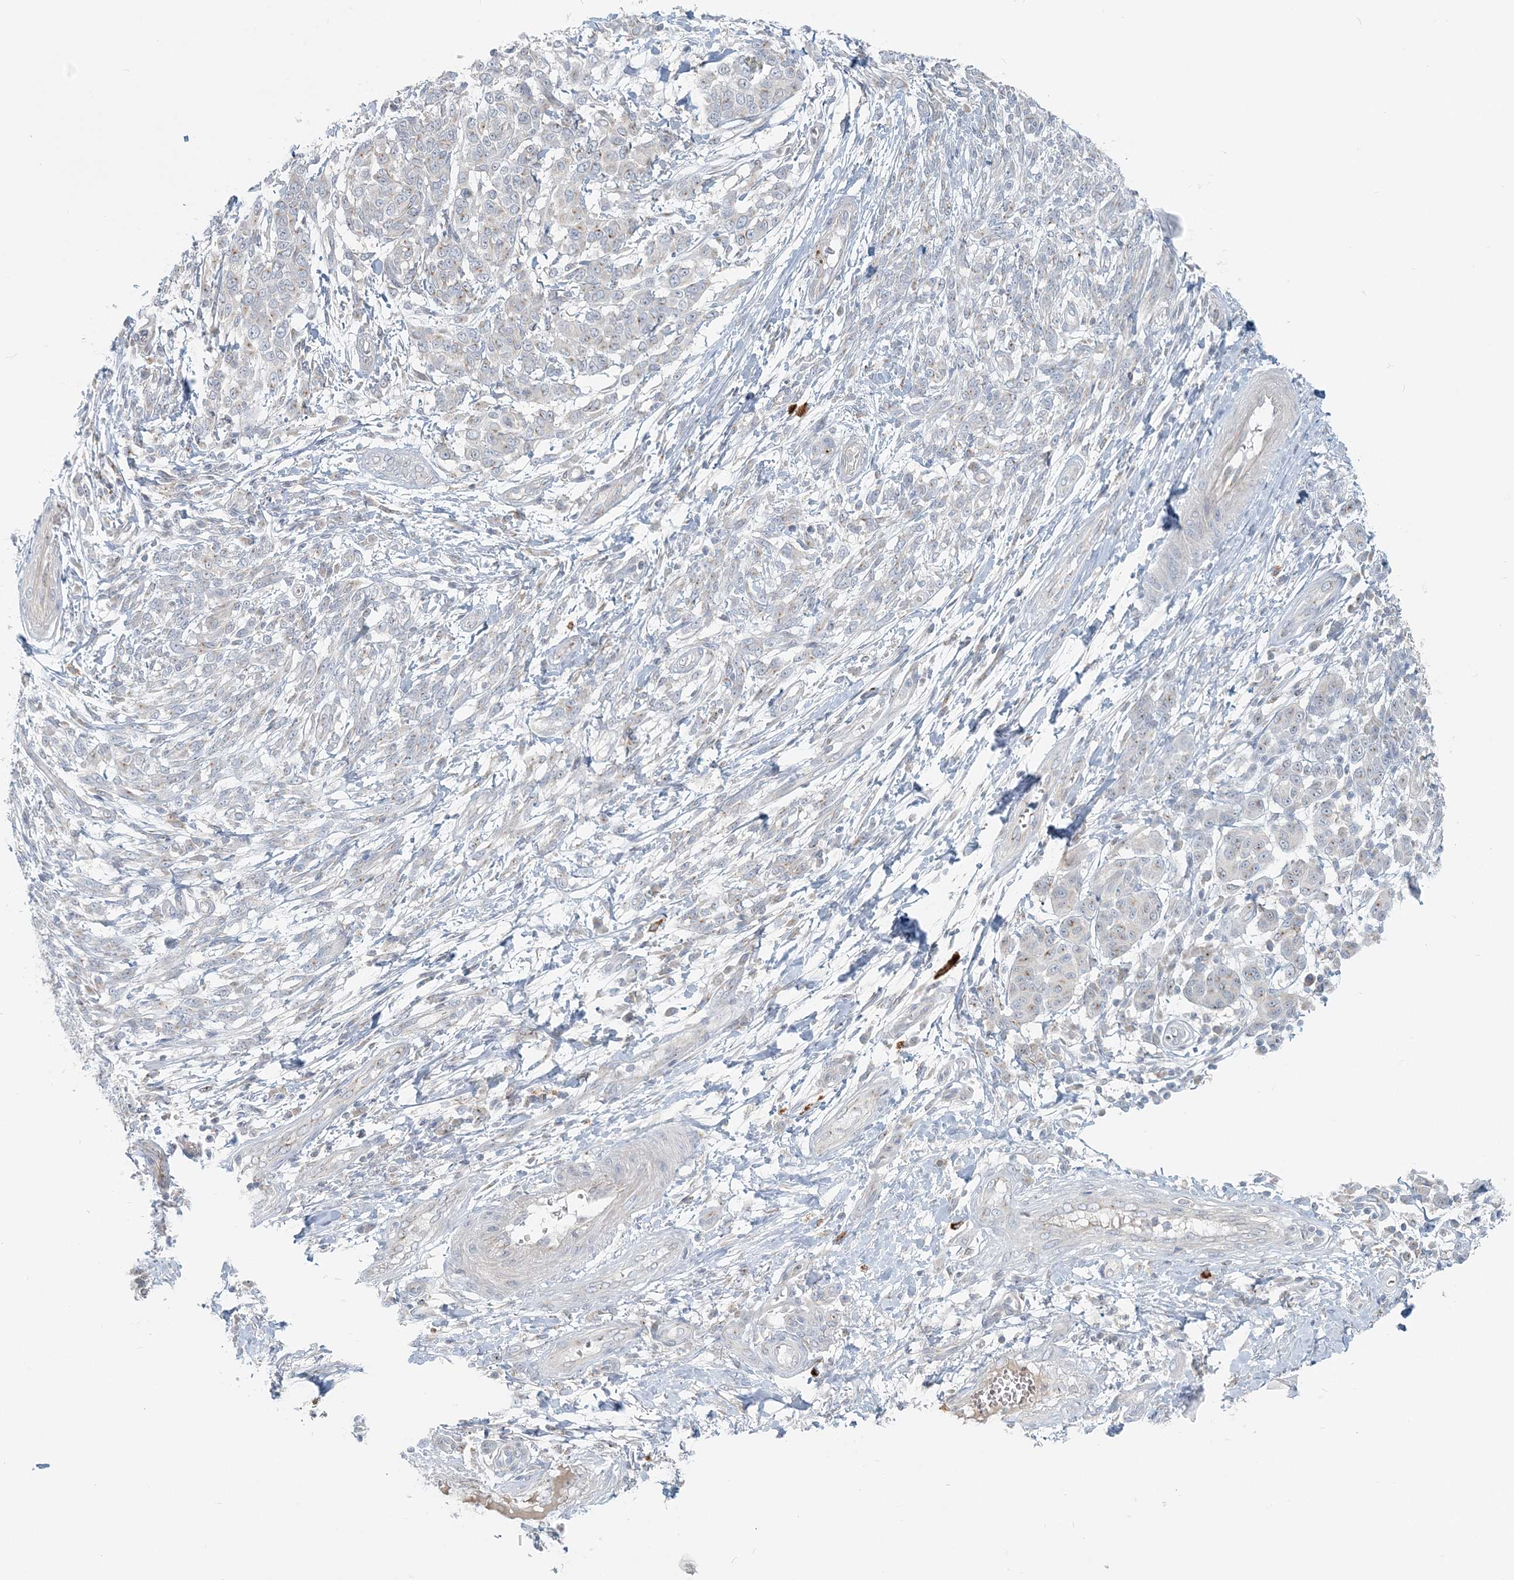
{"staining": {"intensity": "negative", "quantity": "none", "location": "none"}, "tissue": "melanoma", "cell_type": "Tumor cells", "image_type": "cancer", "snomed": [{"axis": "morphology", "description": "Malignant melanoma, NOS"}, {"axis": "topography", "description": "Skin"}], "caption": "Tumor cells are negative for brown protein staining in malignant melanoma.", "gene": "NAA11", "patient": {"sex": "male", "age": 49}}